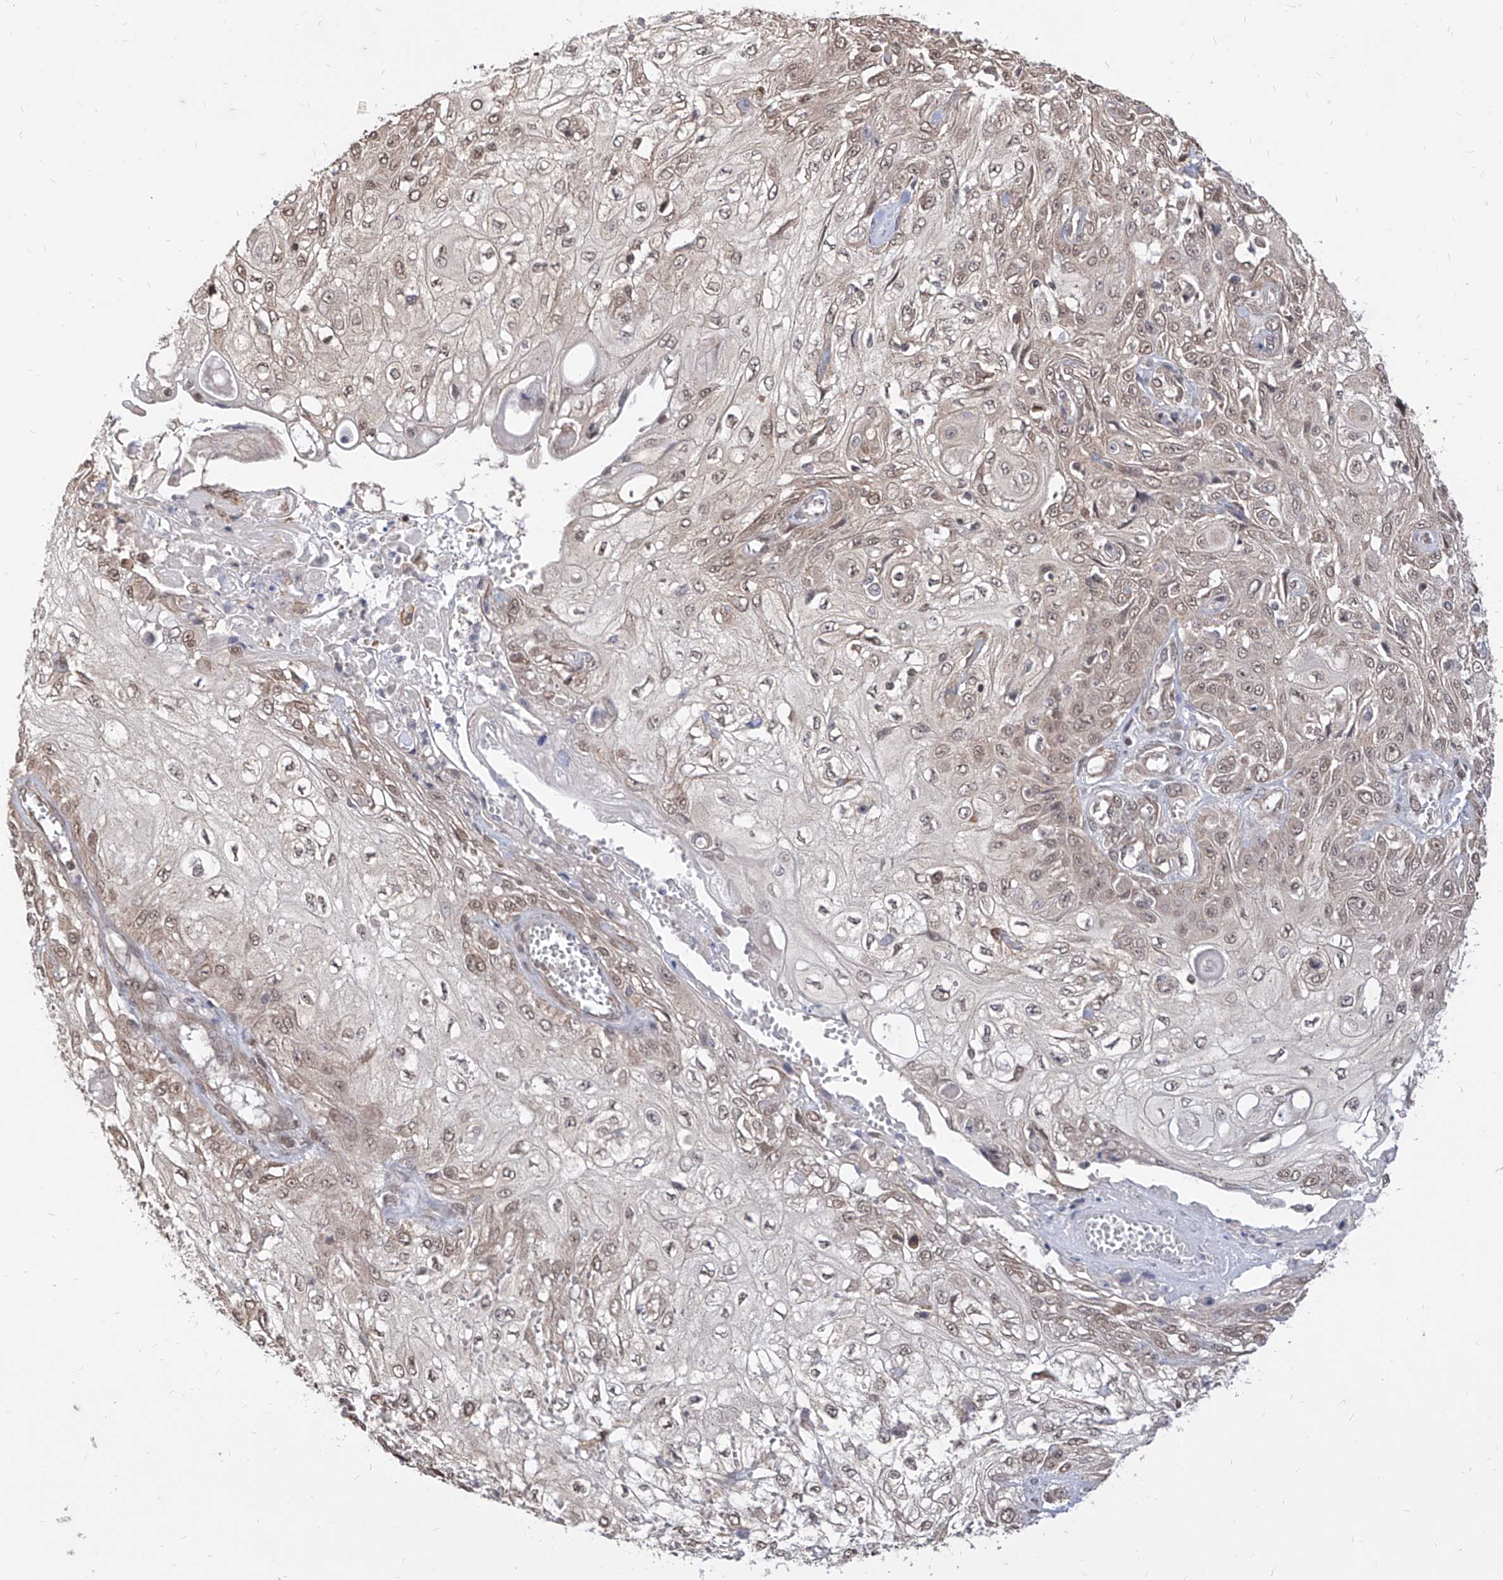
{"staining": {"intensity": "weak", "quantity": "25%-75%", "location": "nuclear"}, "tissue": "skin cancer", "cell_type": "Tumor cells", "image_type": "cancer", "snomed": [{"axis": "morphology", "description": "Squamous cell carcinoma, NOS"}, {"axis": "morphology", "description": "Squamous cell carcinoma, metastatic, NOS"}, {"axis": "topography", "description": "Skin"}, {"axis": "topography", "description": "Lymph node"}], "caption": "Protein expression analysis of skin cancer (metastatic squamous cell carcinoma) reveals weak nuclear positivity in approximately 25%-75% of tumor cells.", "gene": "C8orf82", "patient": {"sex": "male", "age": 75}}